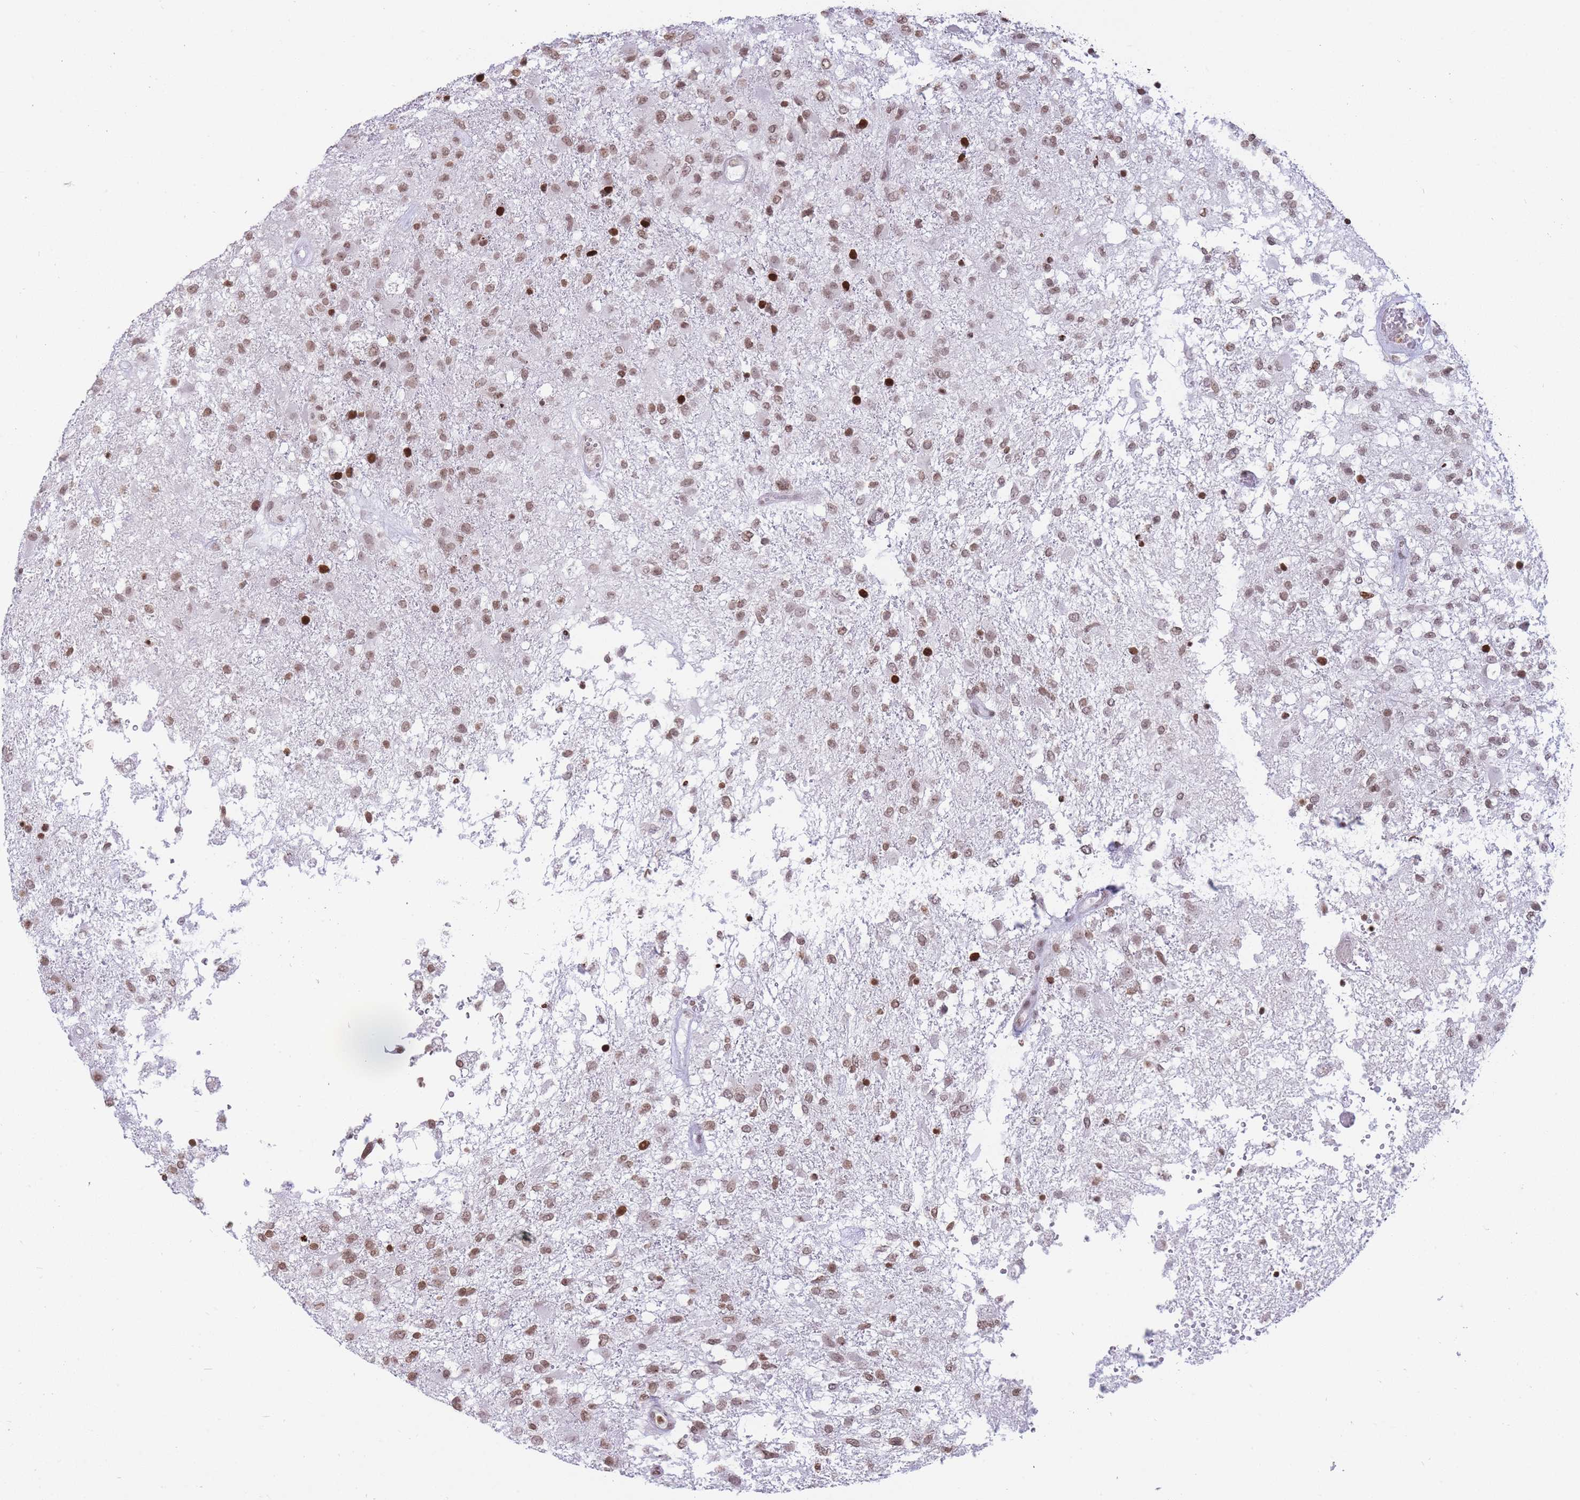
{"staining": {"intensity": "moderate", "quantity": ">75%", "location": "nuclear"}, "tissue": "glioma", "cell_type": "Tumor cells", "image_type": "cancer", "snomed": [{"axis": "morphology", "description": "Glioma, malignant, High grade"}, {"axis": "topography", "description": "Brain"}], "caption": "This is an image of IHC staining of glioma, which shows moderate expression in the nuclear of tumor cells.", "gene": "SHISAL1", "patient": {"sex": "female", "age": 74}}